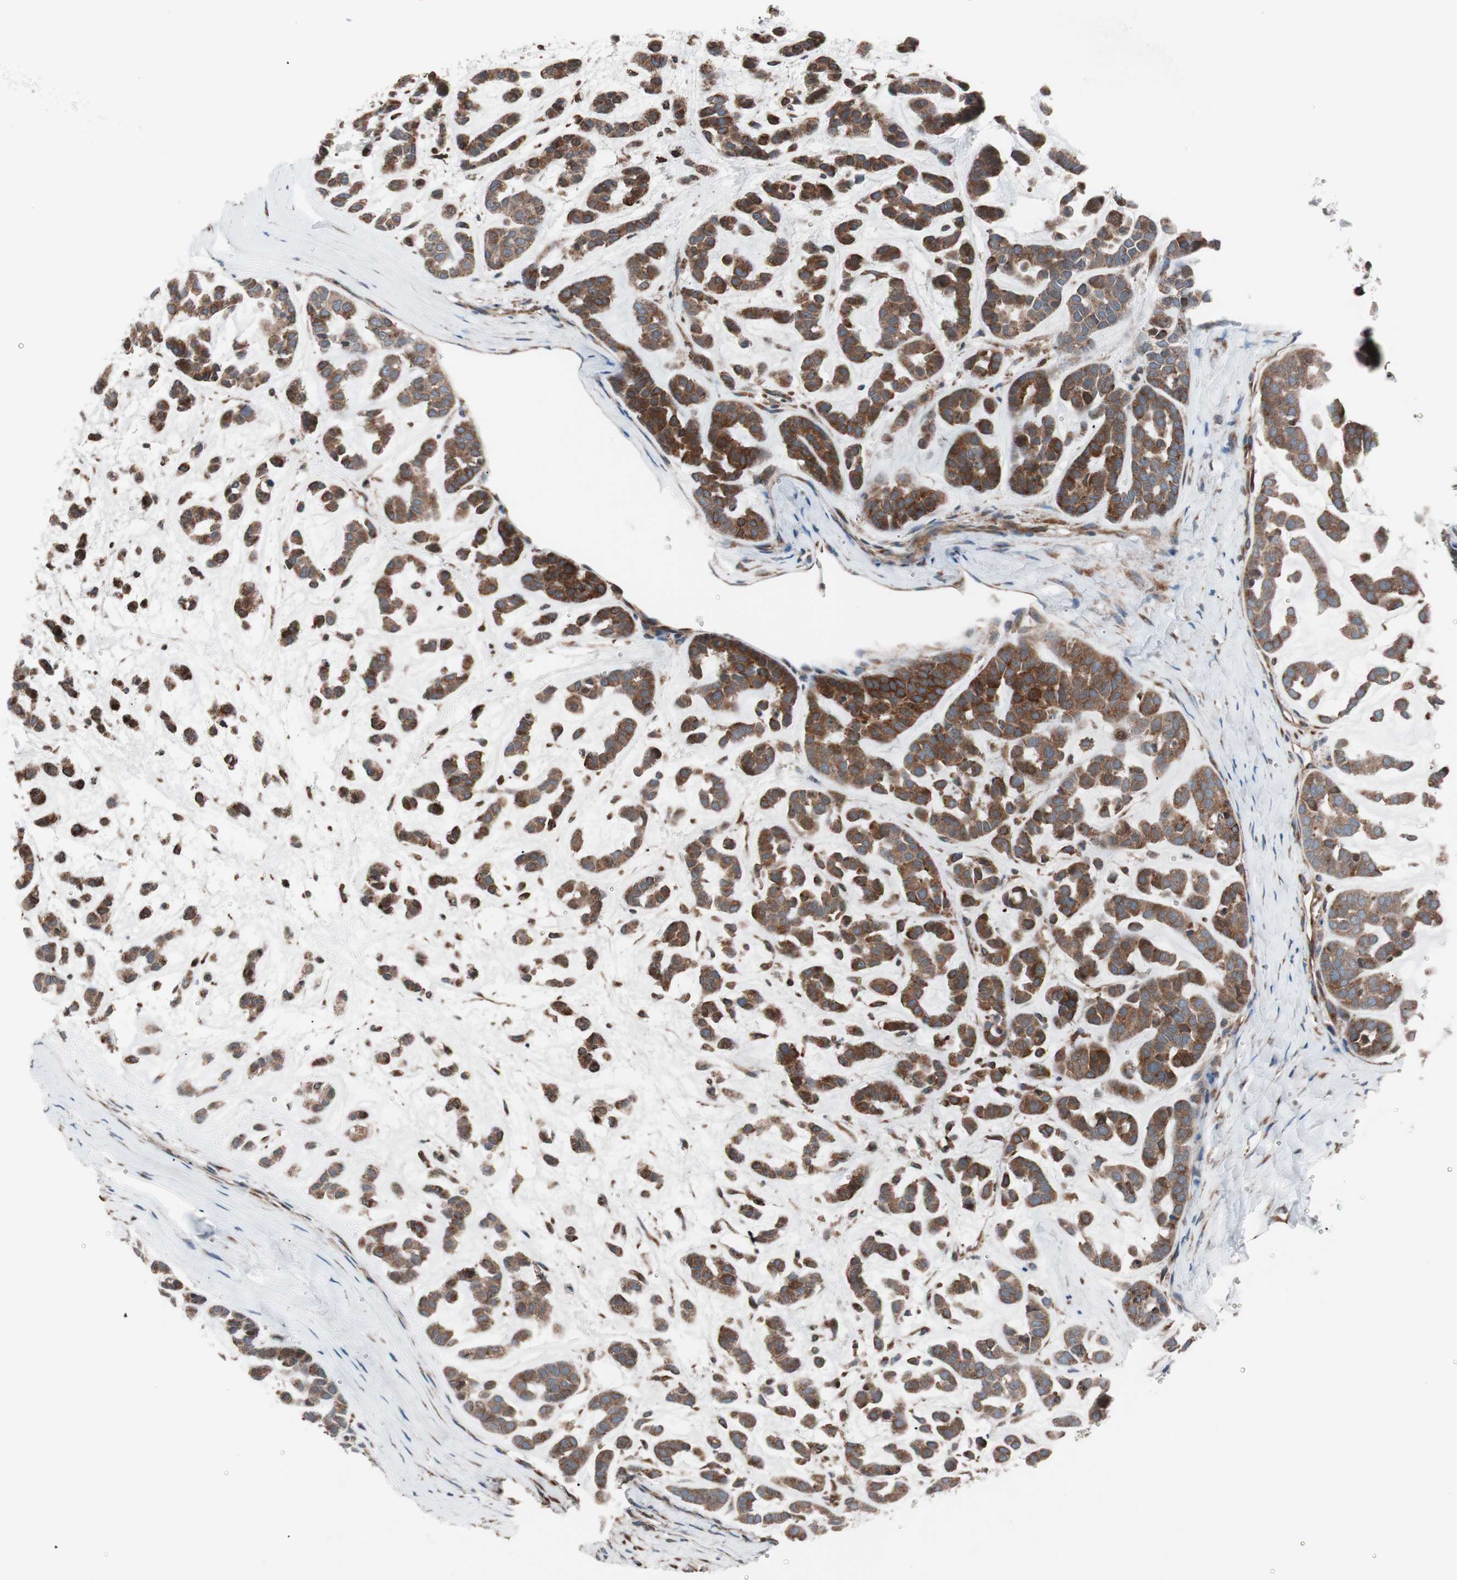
{"staining": {"intensity": "strong", "quantity": ">75%", "location": "cytoplasmic/membranous"}, "tissue": "head and neck cancer", "cell_type": "Tumor cells", "image_type": "cancer", "snomed": [{"axis": "morphology", "description": "Adenocarcinoma, NOS"}, {"axis": "morphology", "description": "Adenoma, NOS"}, {"axis": "topography", "description": "Head-Neck"}], "caption": "Immunohistochemistry (IHC) photomicrograph of neoplastic tissue: human head and neck cancer (adenoma) stained using immunohistochemistry (IHC) reveals high levels of strong protein expression localized specifically in the cytoplasmic/membranous of tumor cells, appearing as a cytoplasmic/membranous brown color.", "gene": "SEC31A", "patient": {"sex": "female", "age": 55}}